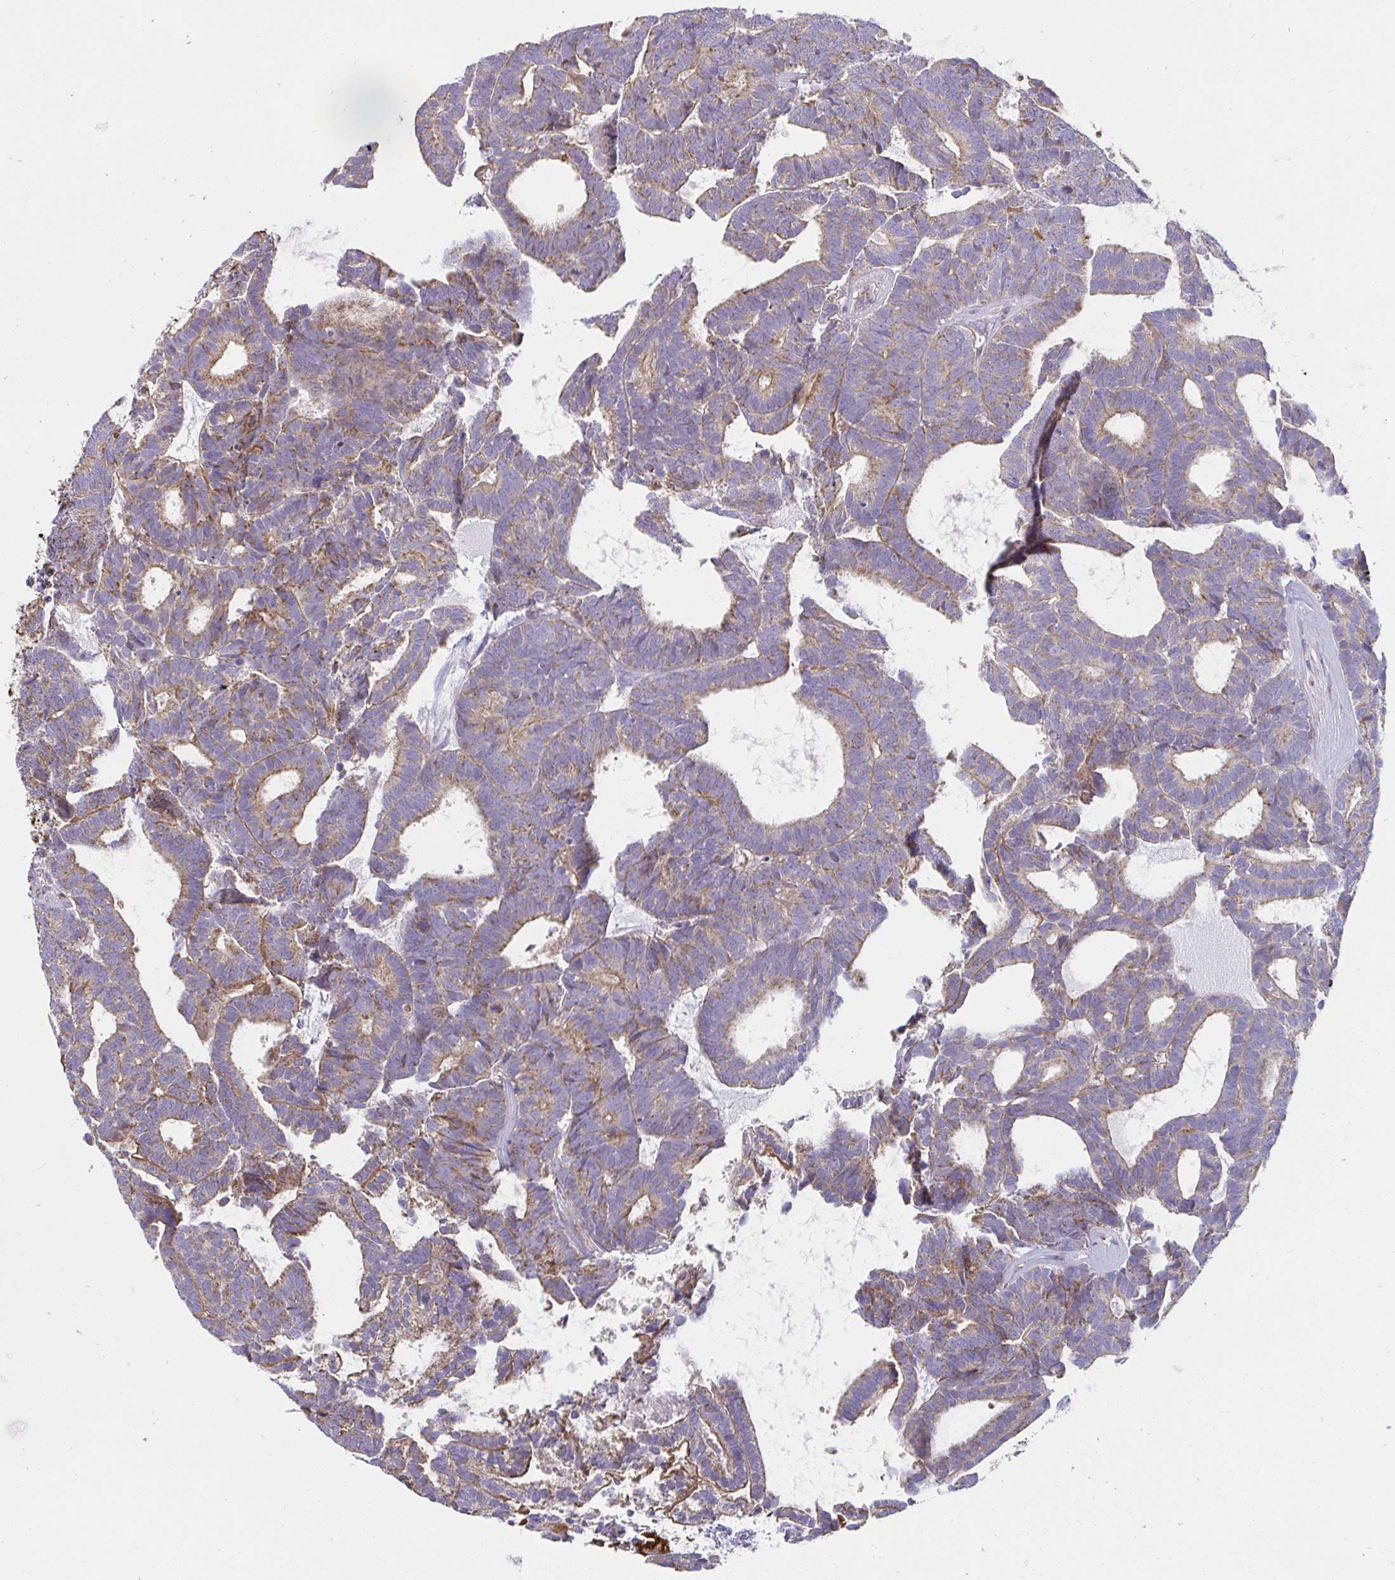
{"staining": {"intensity": "weak", "quantity": "25%-75%", "location": "cytoplasmic/membranous"}, "tissue": "head and neck cancer", "cell_type": "Tumor cells", "image_type": "cancer", "snomed": [{"axis": "morphology", "description": "Adenocarcinoma, NOS"}, {"axis": "topography", "description": "Head-Neck"}], "caption": "Adenocarcinoma (head and neck) tissue reveals weak cytoplasmic/membranous positivity in approximately 25%-75% of tumor cells", "gene": "FAHD1", "patient": {"sex": "female", "age": 81}}